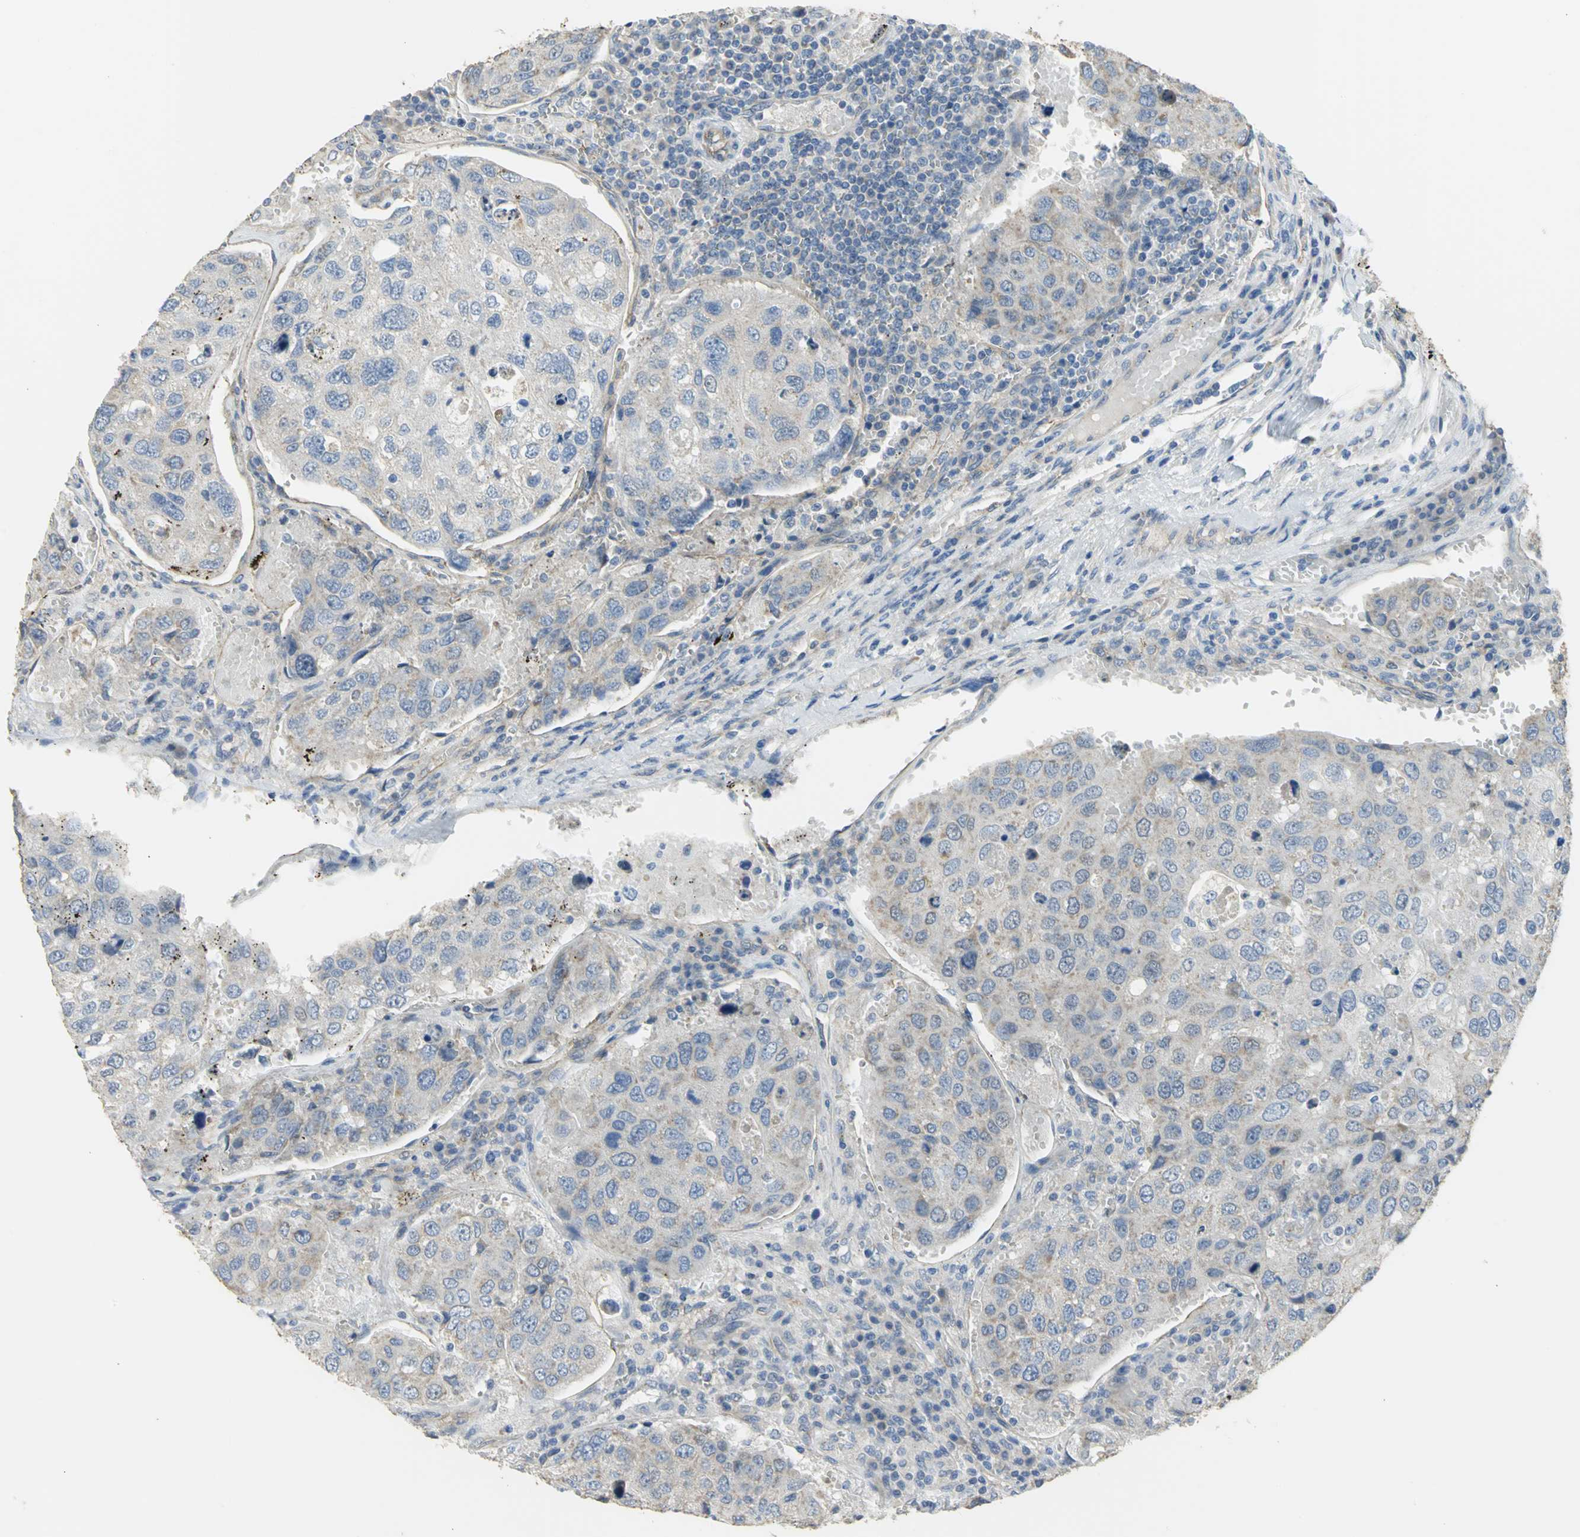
{"staining": {"intensity": "weak", "quantity": "25%-75%", "location": "cytoplasmic/membranous"}, "tissue": "urothelial cancer", "cell_type": "Tumor cells", "image_type": "cancer", "snomed": [{"axis": "morphology", "description": "Urothelial carcinoma, High grade"}, {"axis": "topography", "description": "Lymph node"}, {"axis": "topography", "description": "Urinary bladder"}], "caption": "Protein staining reveals weak cytoplasmic/membranous expression in approximately 25%-75% of tumor cells in urothelial carcinoma (high-grade).", "gene": "HTR1F", "patient": {"sex": "male", "age": 51}}